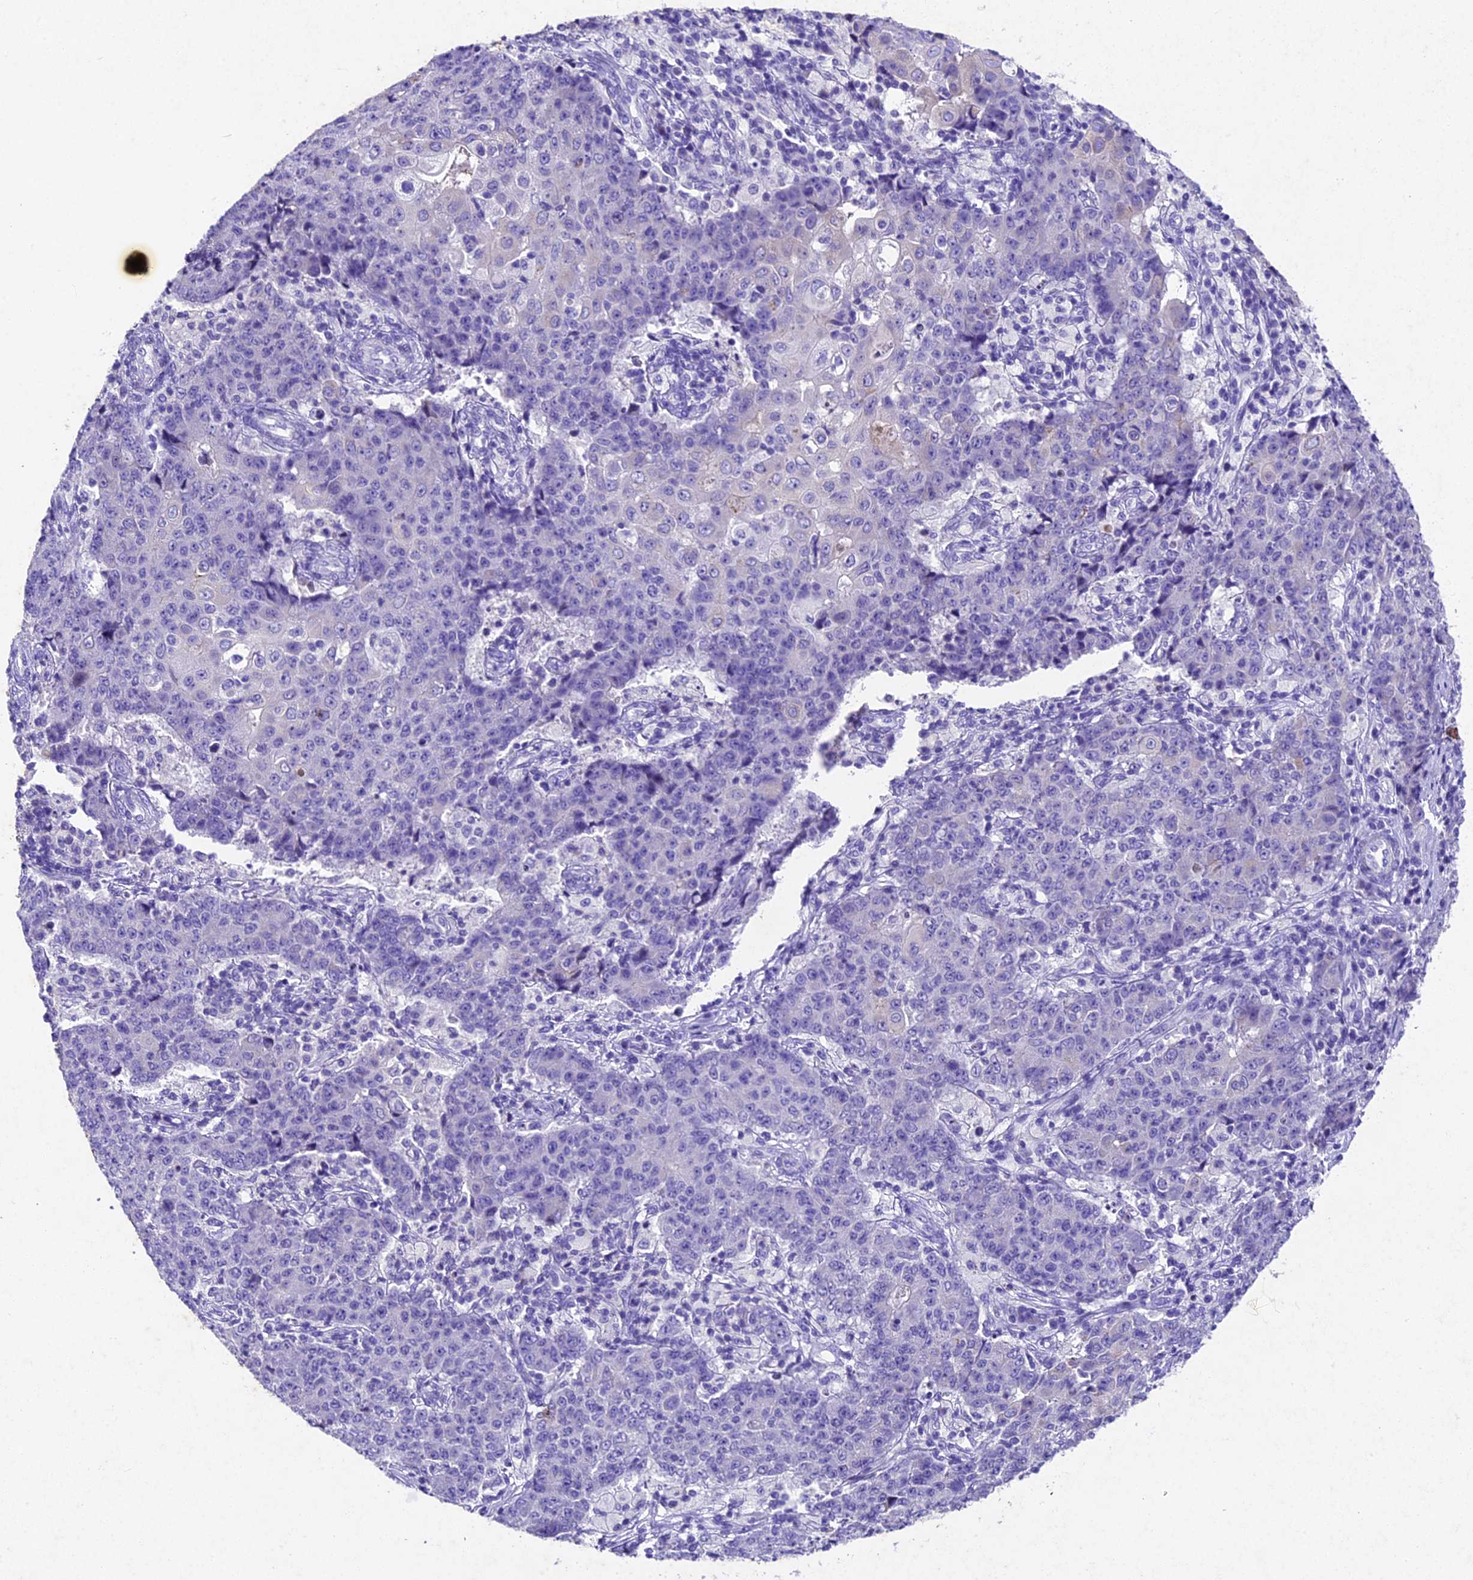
{"staining": {"intensity": "negative", "quantity": "none", "location": "none"}, "tissue": "ovarian cancer", "cell_type": "Tumor cells", "image_type": "cancer", "snomed": [{"axis": "morphology", "description": "Carcinoma, endometroid"}, {"axis": "topography", "description": "Ovary"}], "caption": "Protein analysis of ovarian cancer (endometroid carcinoma) shows no significant expression in tumor cells.", "gene": "IFT140", "patient": {"sex": "female", "age": 42}}